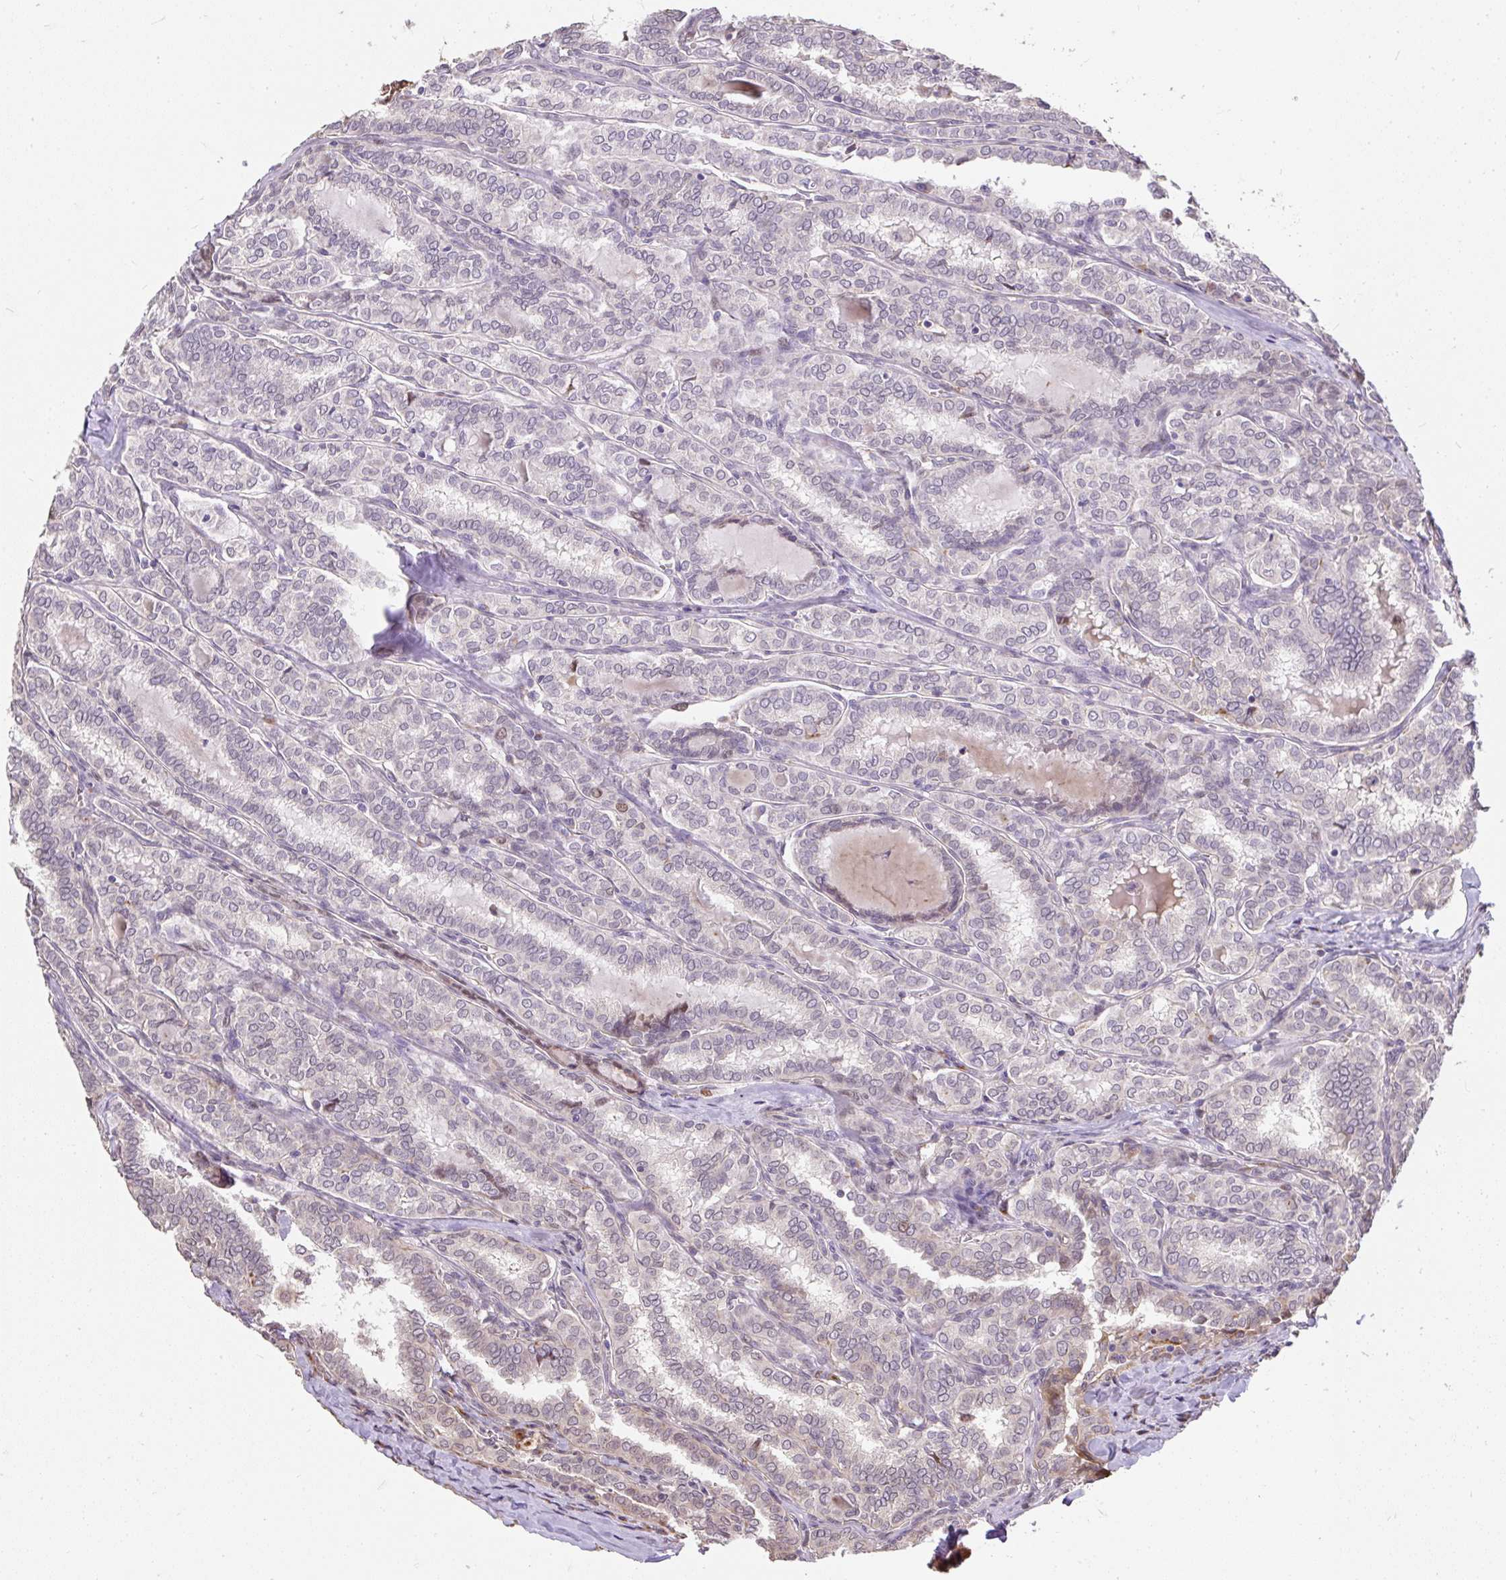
{"staining": {"intensity": "weak", "quantity": "<25%", "location": "cytoplasmic/membranous"}, "tissue": "thyroid cancer", "cell_type": "Tumor cells", "image_type": "cancer", "snomed": [{"axis": "morphology", "description": "Papillary adenocarcinoma, NOS"}, {"axis": "topography", "description": "Thyroid gland"}], "caption": "Thyroid papillary adenocarcinoma was stained to show a protein in brown. There is no significant positivity in tumor cells. (Stains: DAB (3,3'-diaminobenzidine) immunohistochemistry (IHC) with hematoxylin counter stain, Microscopy: brightfield microscopy at high magnification).", "gene": "PUS7L", "patient": {"sex": "female", "age": 30}}